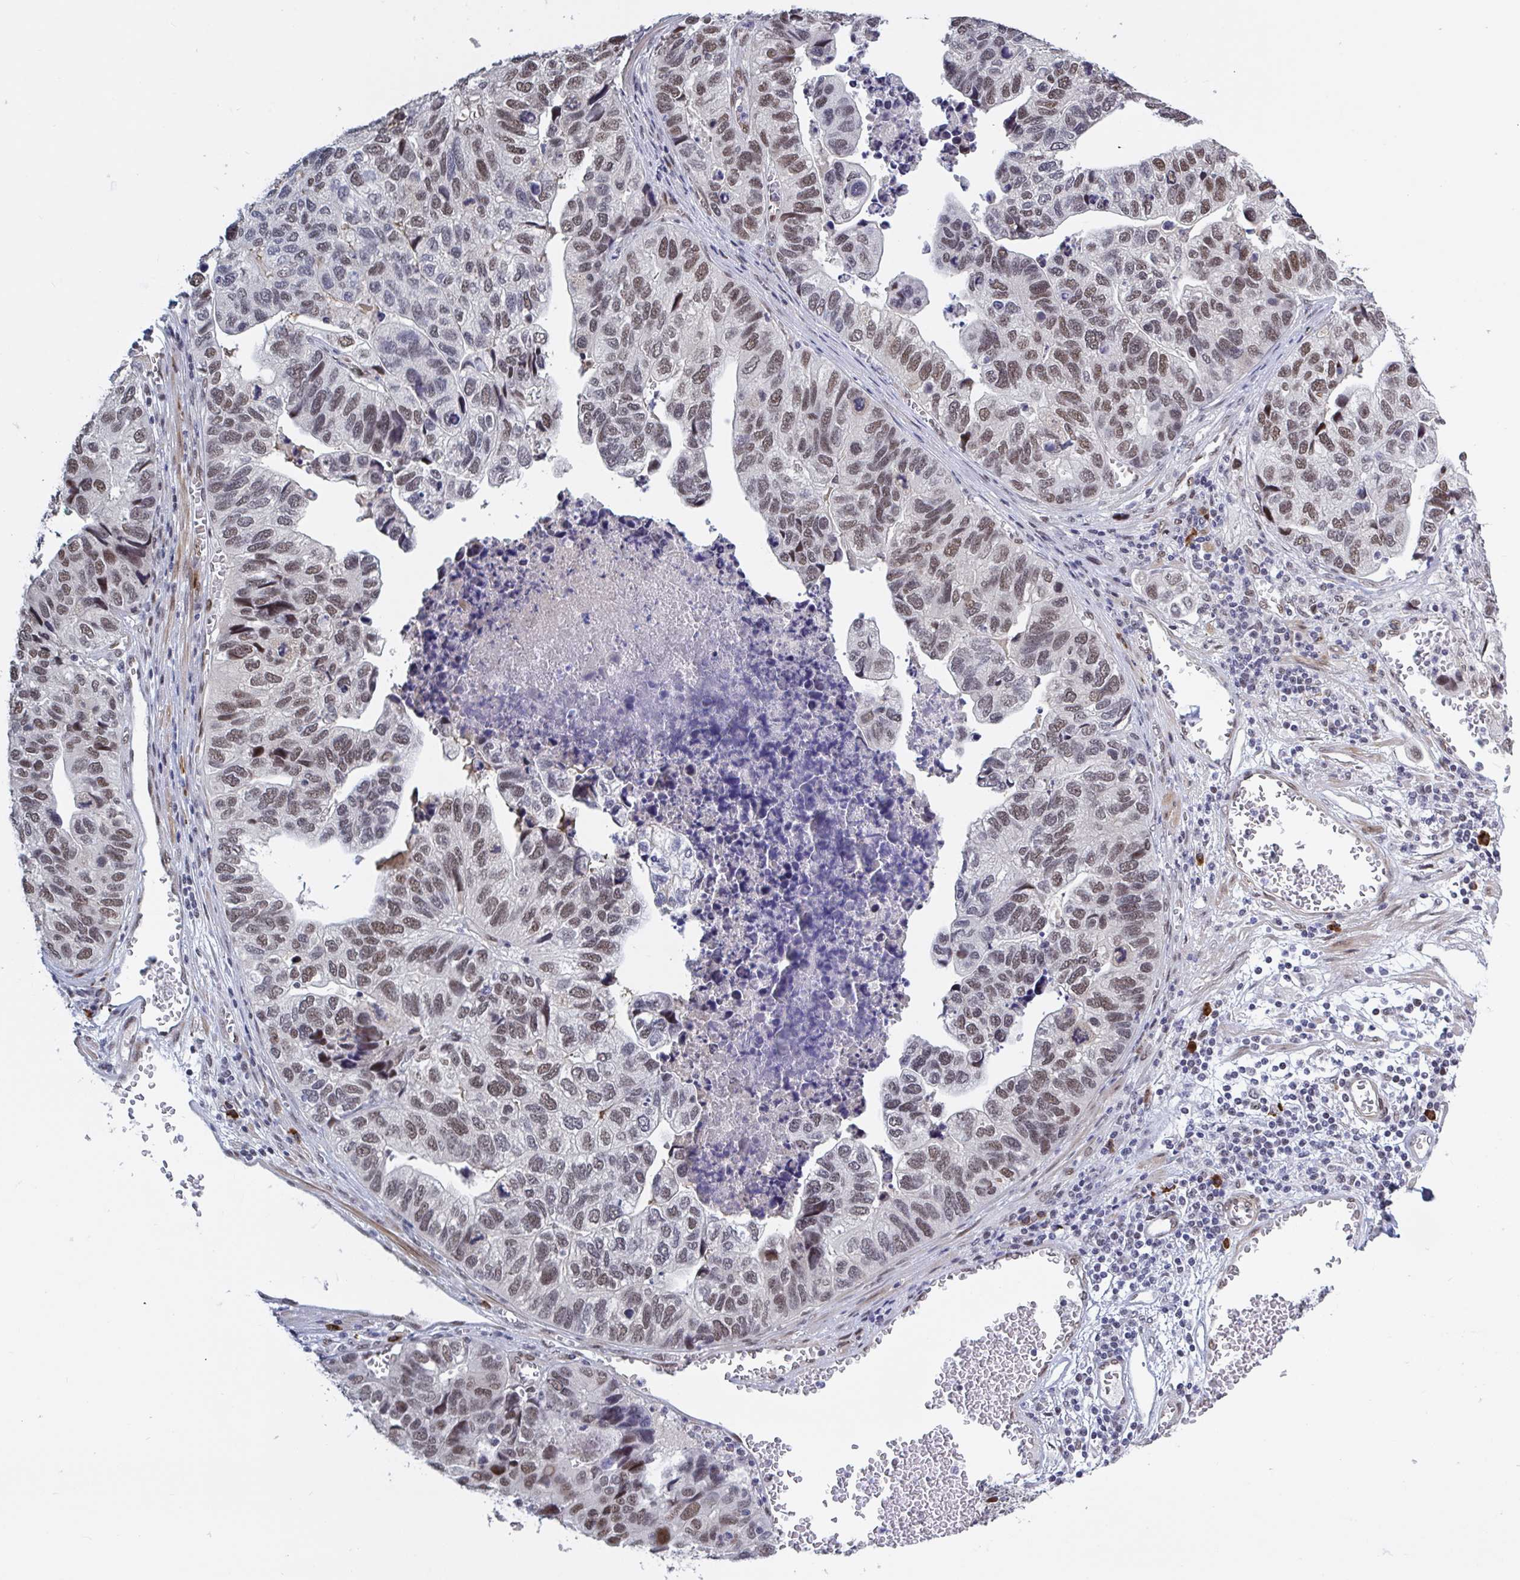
{"staining": {"intensity": "moderate", "quantity": ">75%", "location": "nuclear"}, "tissue": "stomach cancer", "cell_type": "Tumor cells", "image_type": "cancer", "snomed": [{"axis": "morphology", "description": "Adenocarcinoma, NOS"}, {"axis": "topography", "description": "Stomach, upper"}], "caption": "Moderate nuclear positivity for a protein is seen in approximately >75% of tumor cells of stomach adenocarcinoma using IHC.", "gene": "BCL7B", "patient": {"sex": "female", "age": 67}}